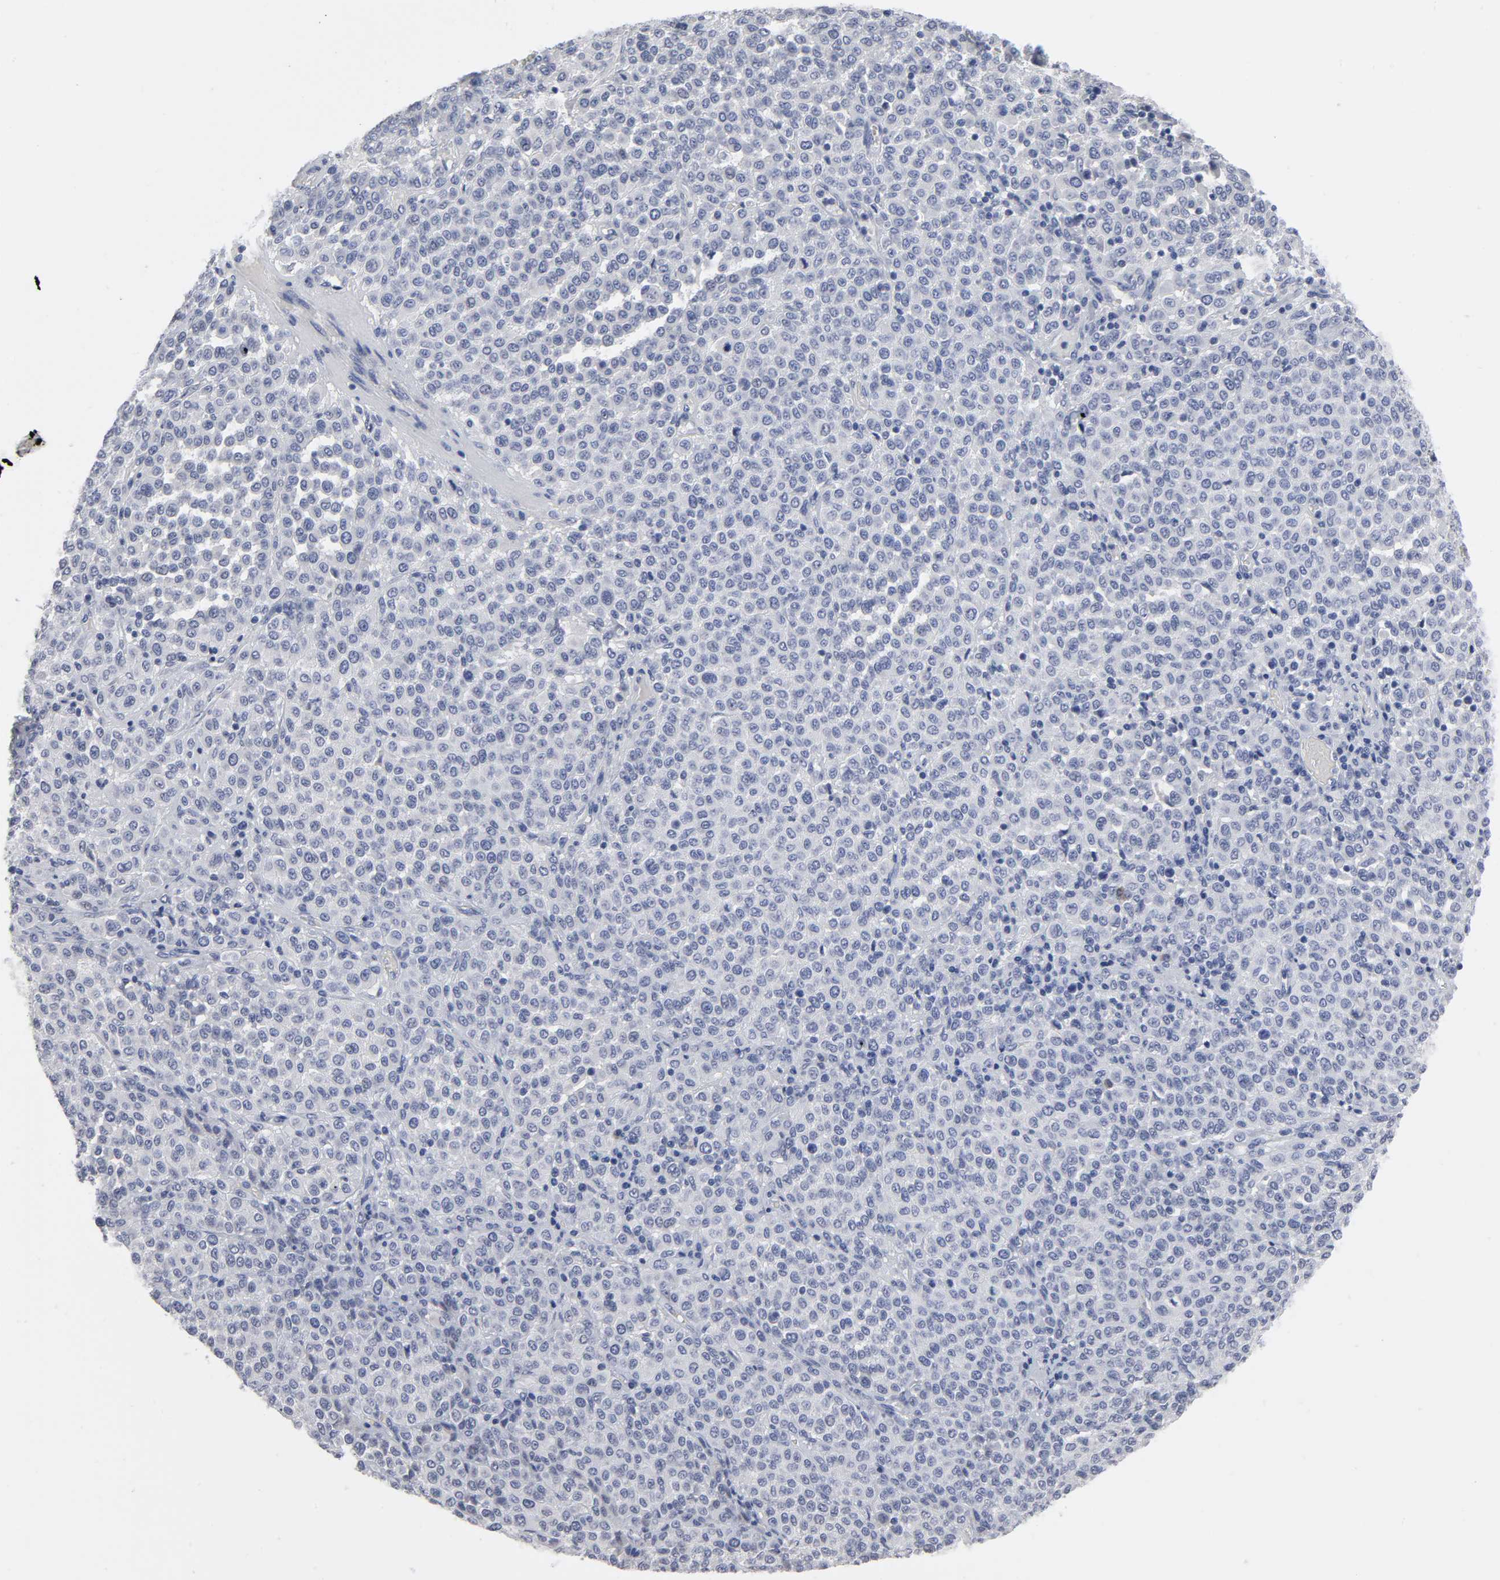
{"staining": {"intensity": "negative", "quantity": "none", "location": "none"}, "tissue": "melanoma", "cell_type": "Tumor cells", "image_type": "cancer", "snomed": [{"axis": "morphology", "description": "Malignant melanoma, Metastatic site"}, {"axis": "topography", "description": "Pancreas"}], "caption": "Tumor cells show no significant protein expression in melanoma.", "gene": "HNF4A", "patient": {"sex": "female", "age": 30}}